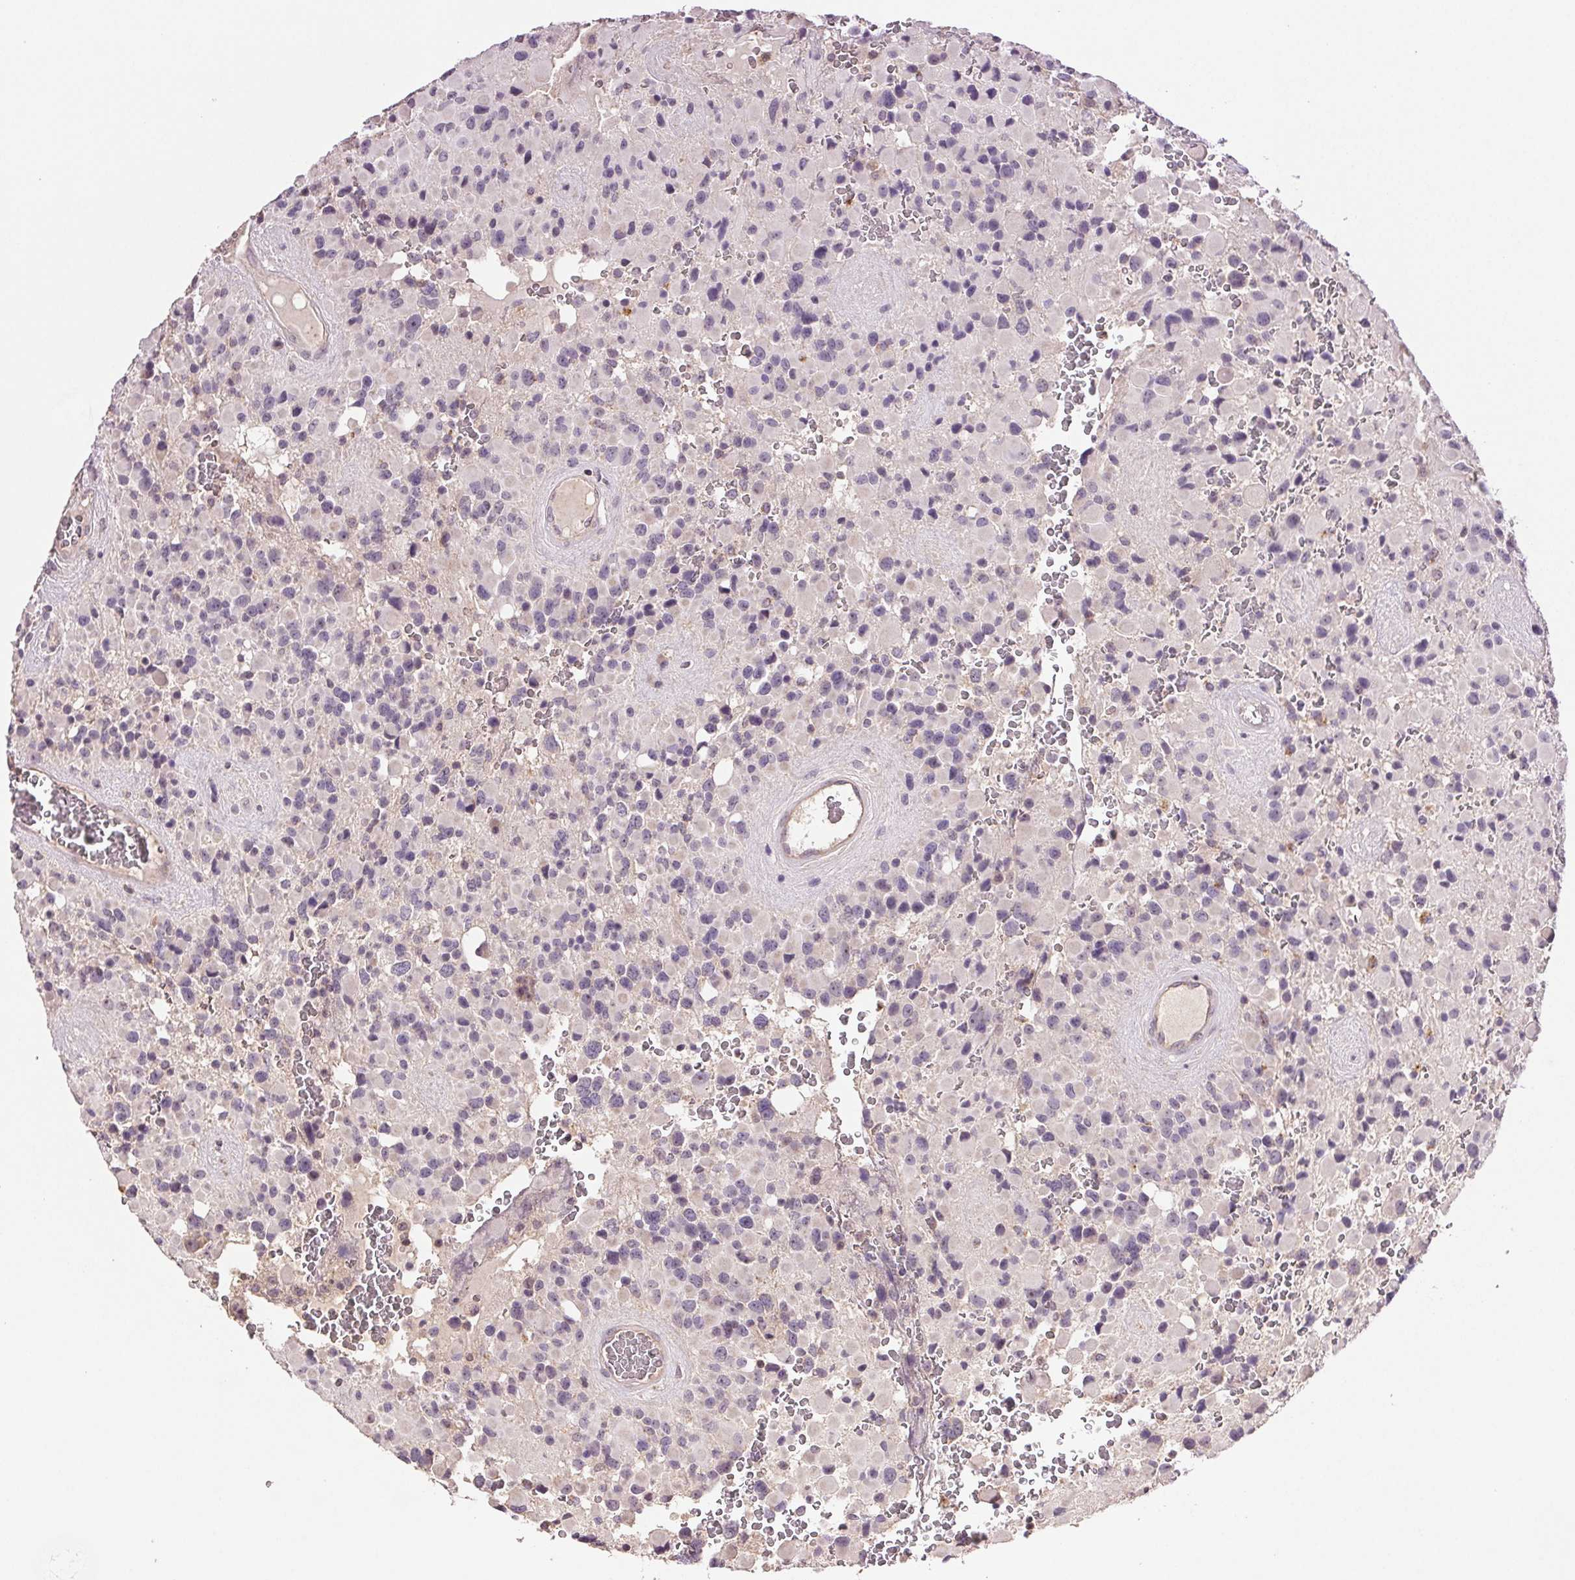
{"staining": {"intensity": "negative", "quantity": "none", "location": "none"}, "tissue": "glioma", "cell_type": "Tumor cells", "image_type": "cancer", "snomed": [{"axis": "morphology", "description": "Glioma, malignant, High grade"}, {"axis": "topography", "description": "Brain"}], "caption": "Protein analysis of malignant glioma (high-grade) reveals no significant positivity in tumor cells.", "gene": "TMEM253", "patient": {"sex": "female", "age": 40}}